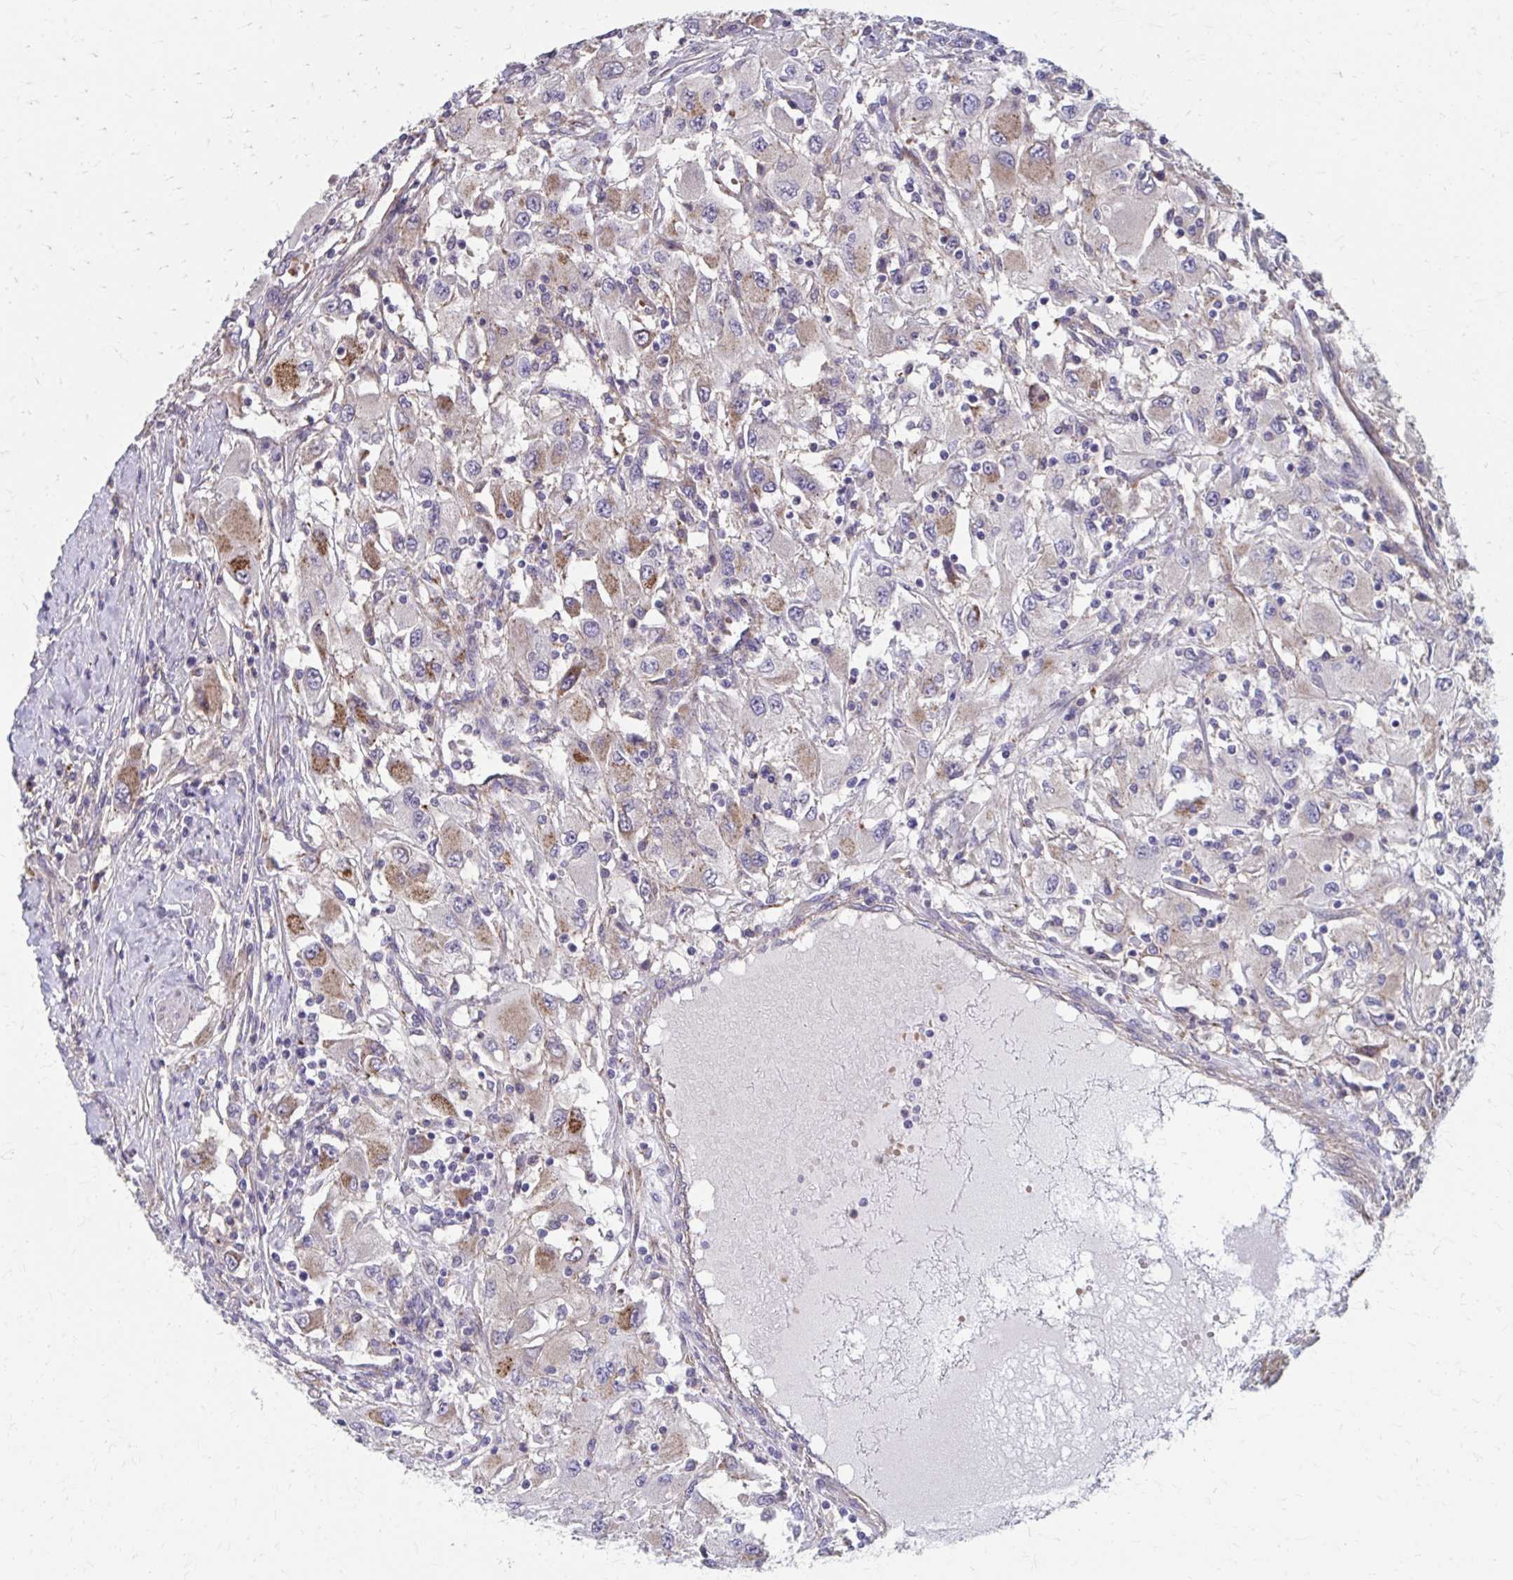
{"staining": {"intensity": "moderate", "quantity": "<25%", "location": "cytoplasmic/membranous"}, "tissue": "renal cancer", "cell_type": "Tumor cells", "image_type": "cancer", "snomed": [{"axis": "morphology", "description": "Adenocarcinoma, NOS"}, {"axis": "topography", "description": "Kidney"}], "caption": "Renal adenocarcinoma stained with DAB (3,3'-diaminobenzidine) immunohistochemistry demonstrates low levels of moderate cytoplasmic/membranous staining in about <25% of tumor cells. The staining was performed using DAB (3,3'-diaminobenzidine), with brown indicating positive protein expression. Nuclei are stained blue with hematoxylin.", "gene": "MMP14", "patient": {"sex": "female", "age": 67}}